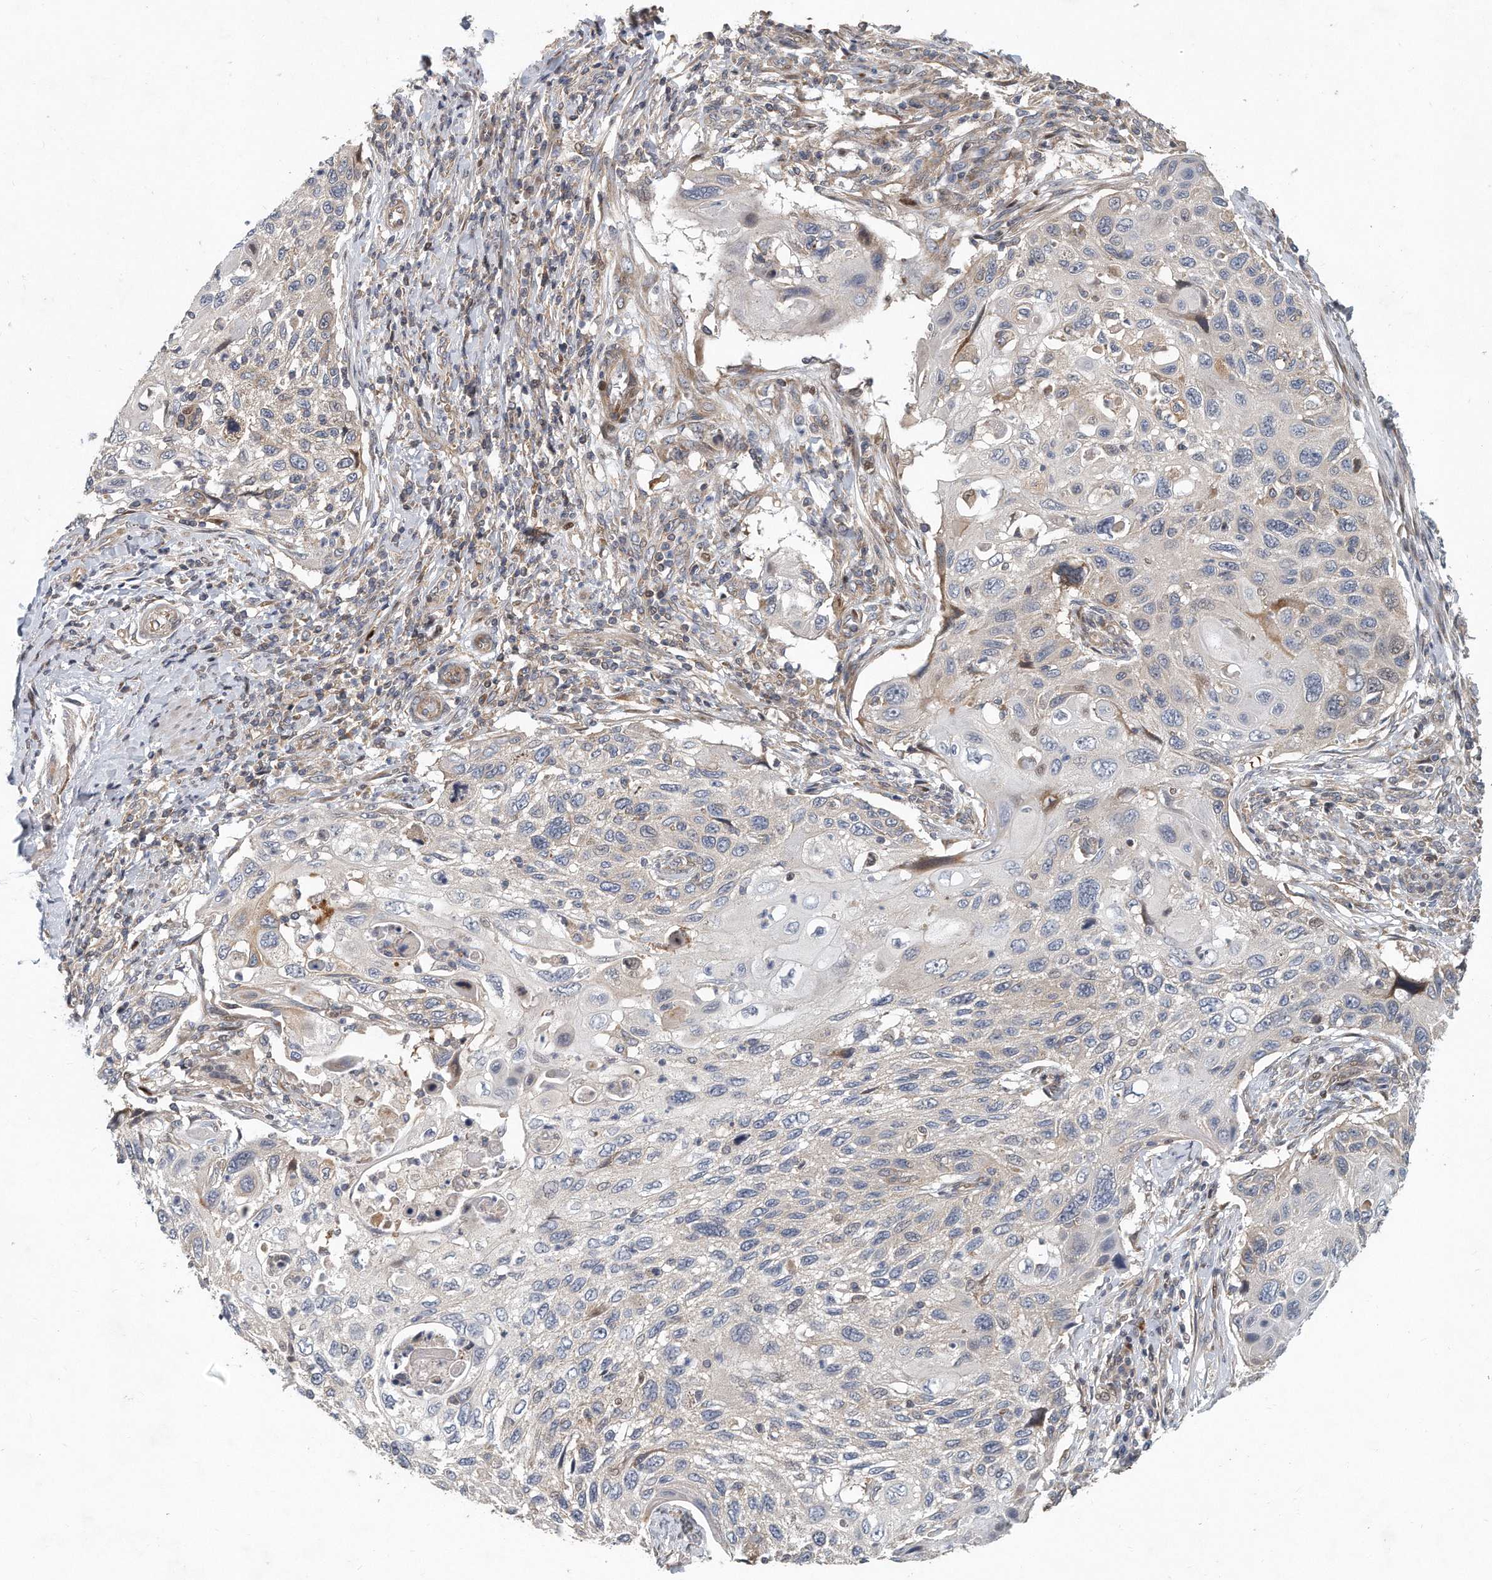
{"staining": {"intensity": "weak", "quantity": "<25%", "location": "cytoplasmic/membranous"}, "tissue": "cervical cancer", "cell_type": "Tumor cells", "image_type": "cancer", "snomed": [{"axis": "morphology", "description": "Squamous cell carcinoma, NOS"}, {"axis": "topography", "description": "Cervix"}], "caption": "Immunohistochemistry (IHC) histopathology image of cervical cancer (squamous cell carcinoma) stained for a protein (brown), which displays no positivity in tumor cells.", "gene": "PCDH8", "patient": {"sex": "female", "age": 70}}